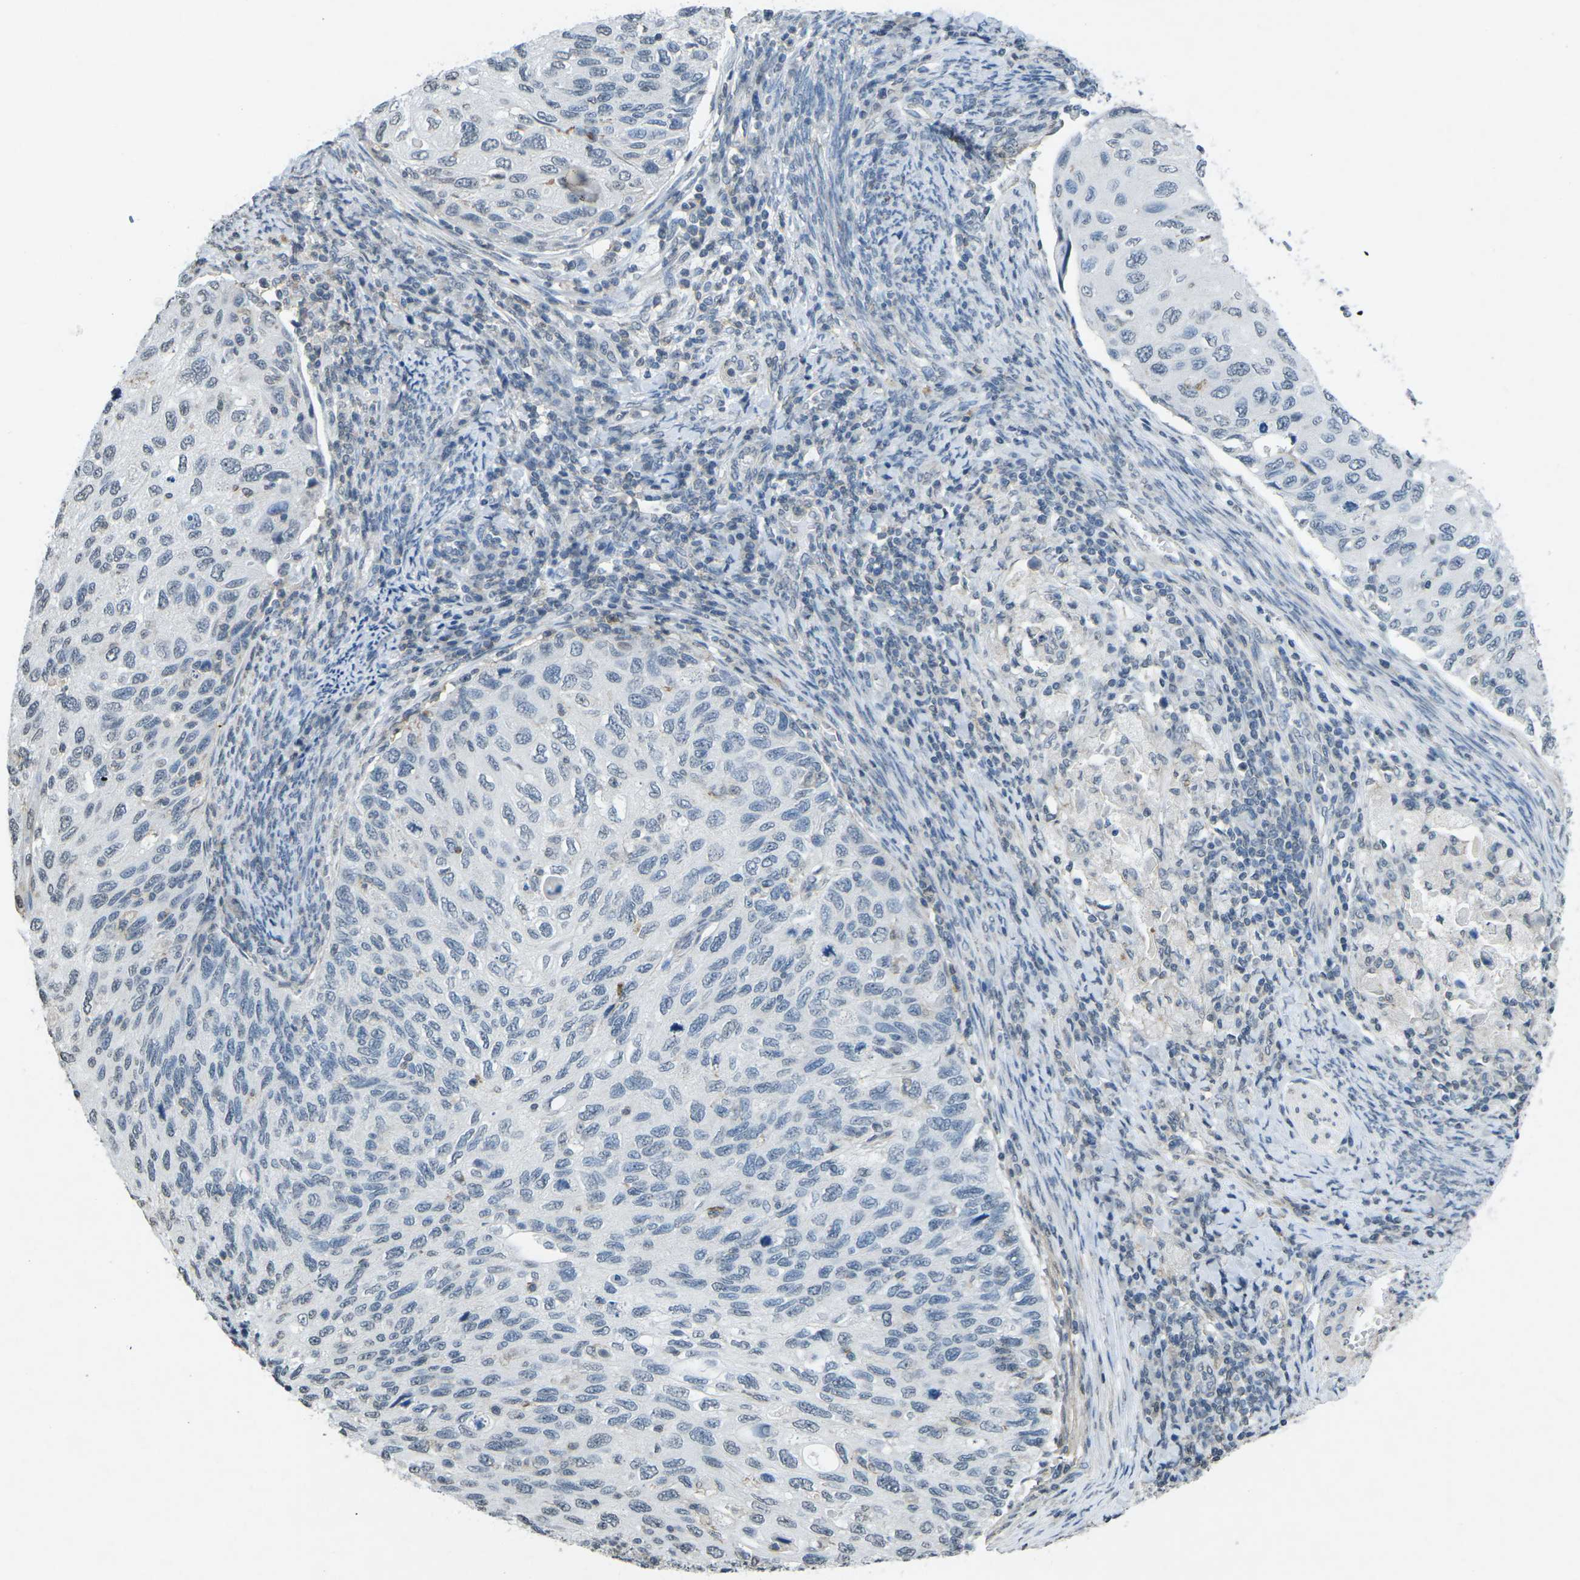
{"staining": {"intensity": "negative", "quantity": "none", "location": "none"}, "tissue": "cervical cancer", "cell_type": "Tumor cells", "image_type": "cancer", "snomed": [{"axis": "morphology", "description": "Squamous cell carcinoma, NOS"}, {"axis": "topography", "description": "Cervix"}], "caption": "High power microscopy histopathology image of an immunohistochemistry (IHC) photomicrograph of cervical squamous cell carcinoma, revealing no significant staining in tumor cells.", "gene": "TFR2", "patient": {"sex": "female", "age": 70}}